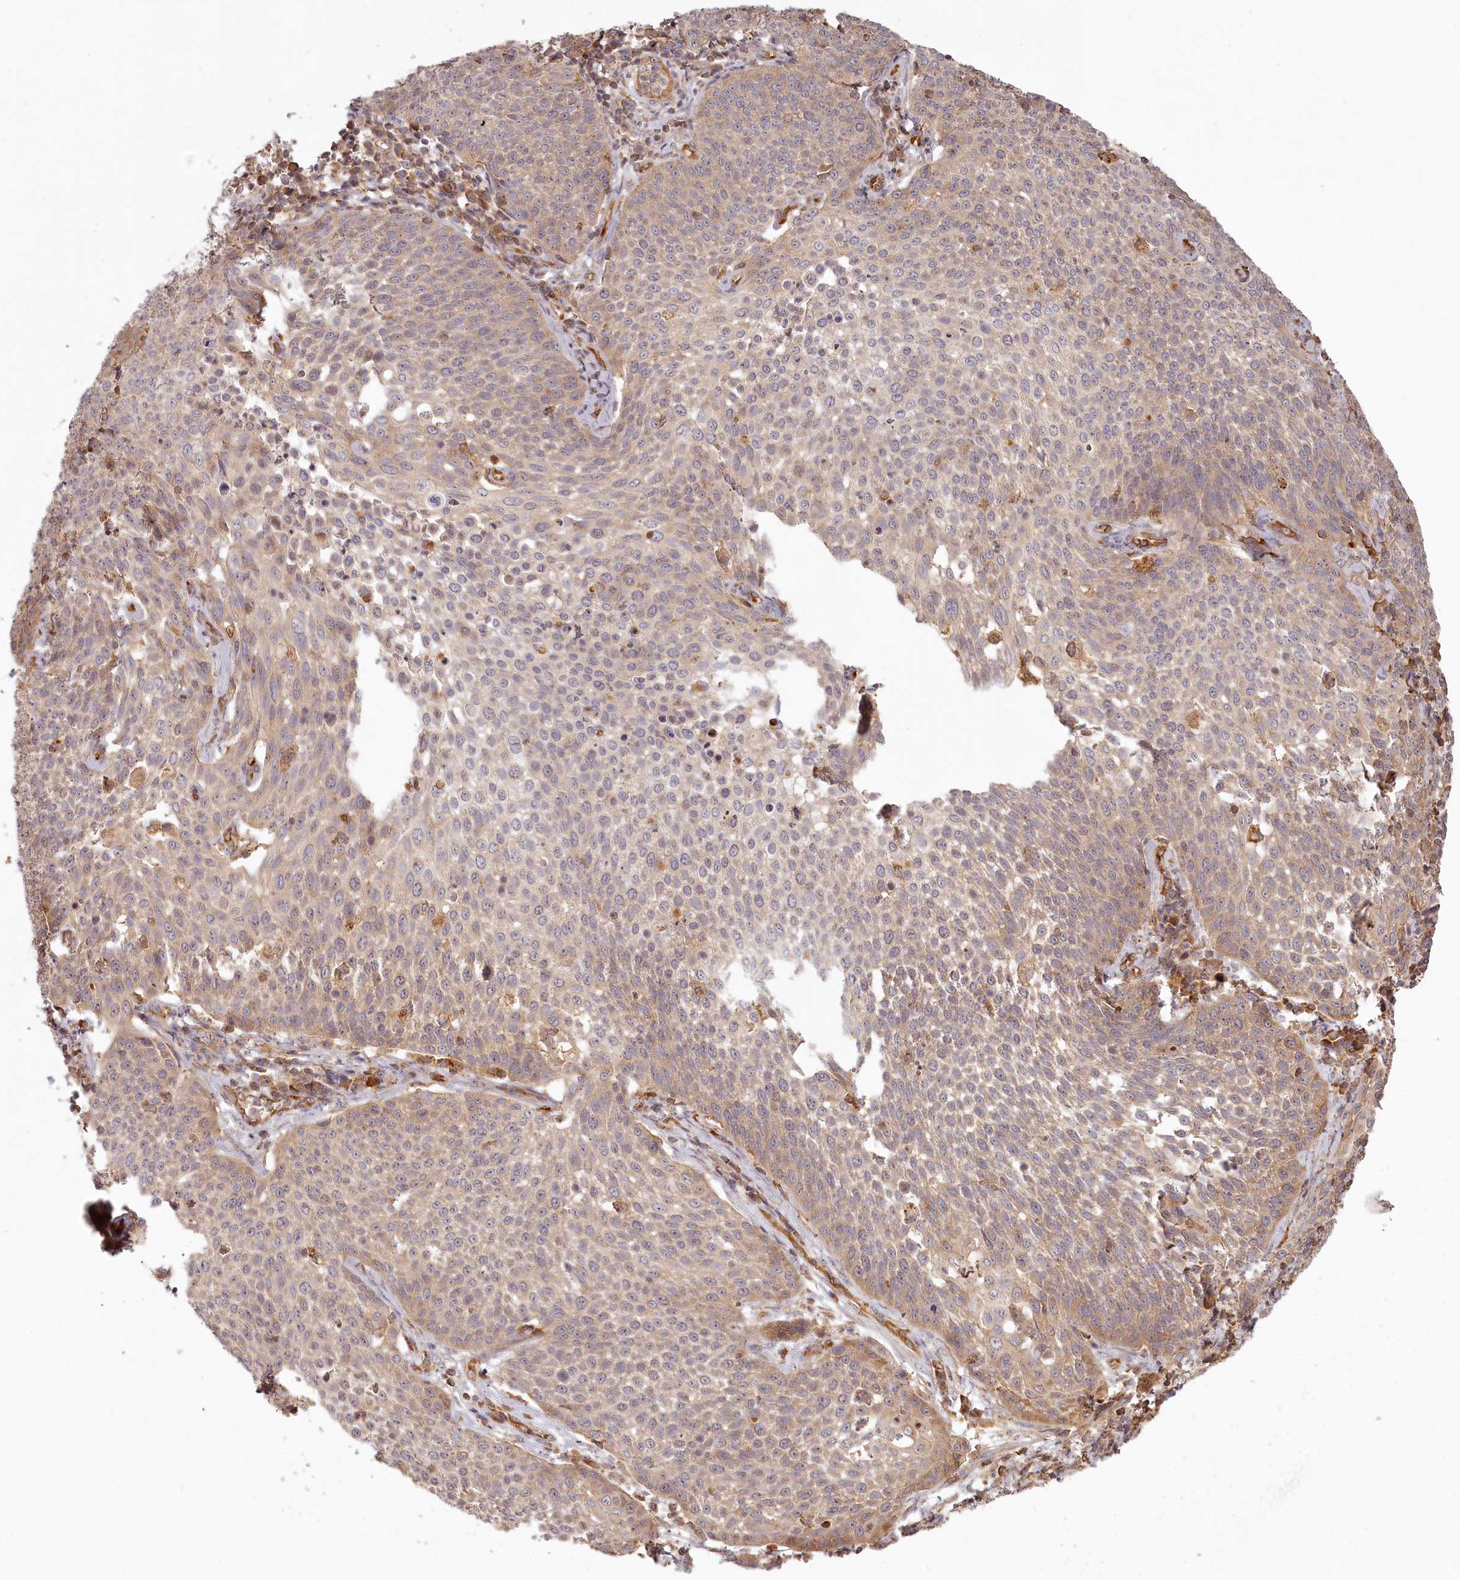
{"staining": {"intensity": "moderate", "quantity": "<25%", "location": "cytoplasmic/membranous"}, "tissue": "cervical cancer", "cell_type": "Tumor cells", "image_type": "cancer", "snomed": [{"axis": "morphology", "description": "Squamous cell carcinoma, NOS"}, {"axis": "topography", "description": "Cervix"}], "caption": "DAB (3,3'-diaminobenzidine) immunohistochemical staining of human squamous cell carcinoma (cervical) exhibits moderate cytoplasmic/membranous protein staining in approximately <25% of tumor cells.", "gene": "TMIE", "patient": {"sex": "female", "age": 34}}